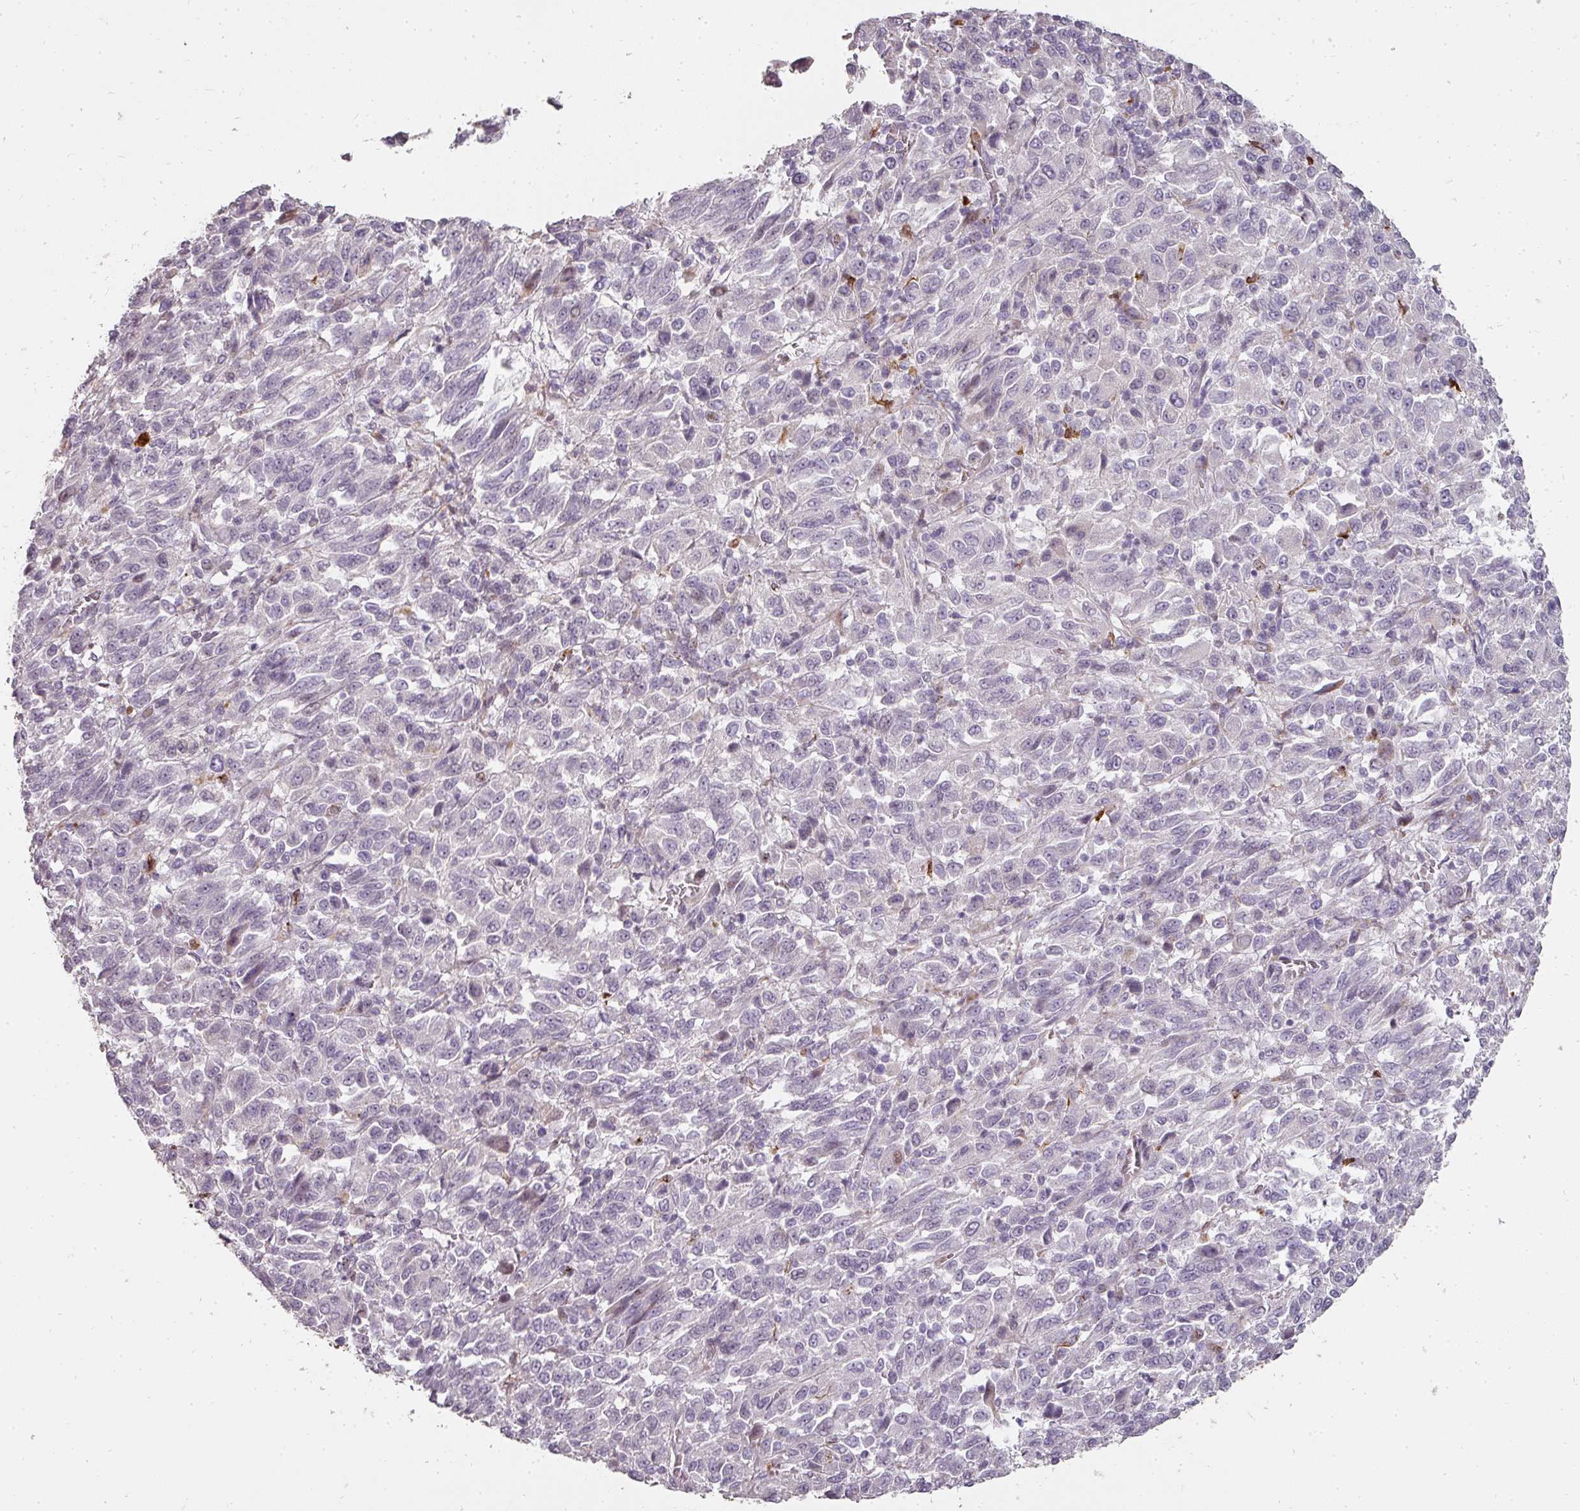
{"staining": {"intensity": "negative", "quantity": "none", "location": "none"}, "tissue": "melanoma", "cell_type": "Tumor cells", "image_type": "cancer", "snomed": [{"axis": "morphology", "description": "Malignant melanoma, Metastatic site"}, {"axis": "topography", "description": "Lung"}], "caption": "High power microscopy micrograph of an immunohistochemistry image of melanoma, revealing no significant positivity in tumor cells.", "gene": "BIK", "patient": {"sex": "male", "age": 64}}